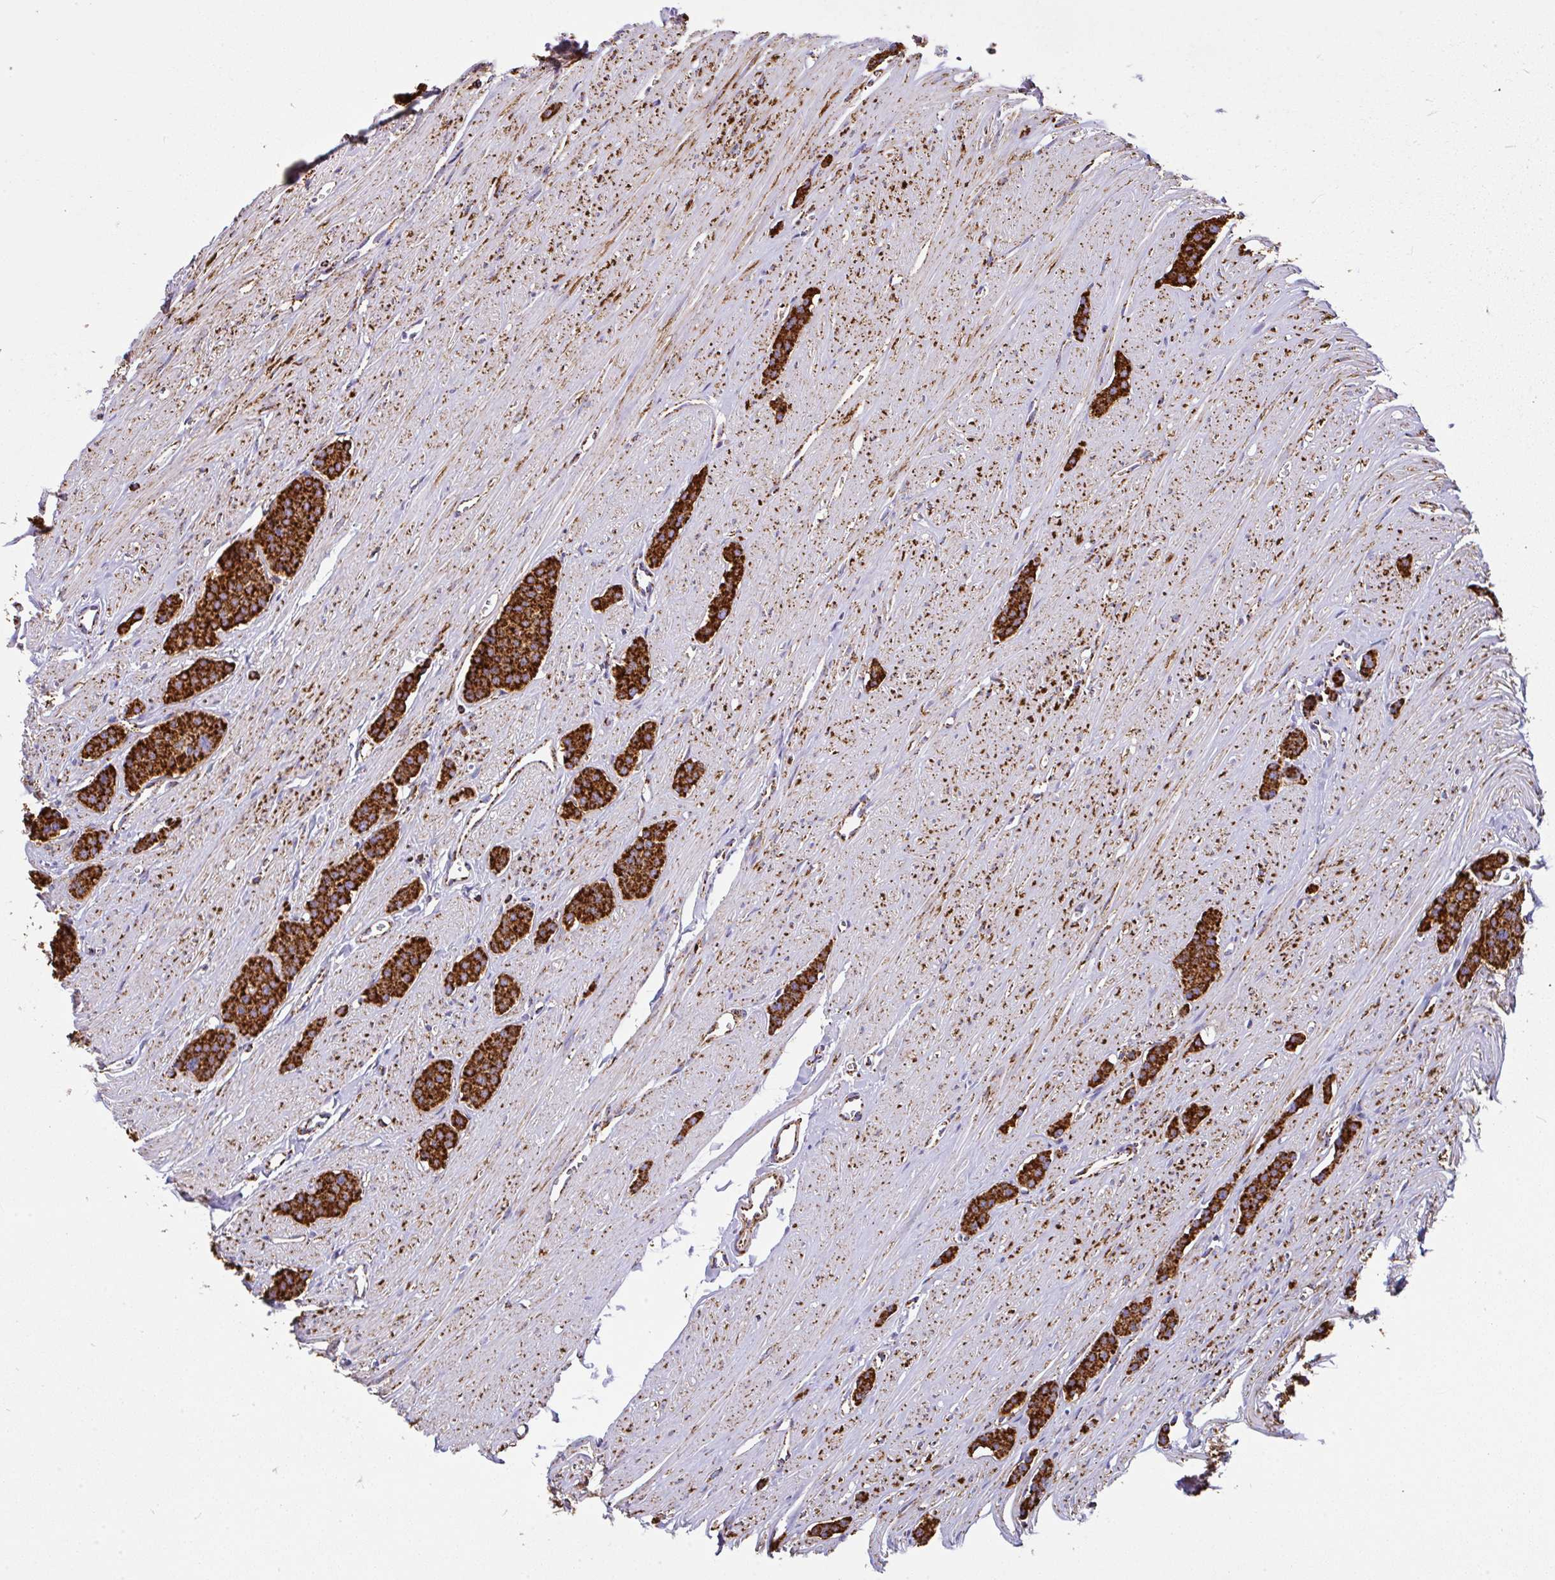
{"staining": {"intensity": "strong", "quantity": ">75%", "location": "cytoplasmic/membranous"}, "tissue": "carcinoid", "cell_type": "Tumor cells", "image_type": "cancer", "snomed": [{"axis": "morphology", "description": "Carcinoid, malignant, NOS"}, {"axis": "topography", "description": "Small intestine"}], "caption": "Tumor cells display high levels of strong cytoplasmic/membranous expression in approximately >75% of cells in human carcinoid. (brown staining indicates protein expression, while blue staining denotes nuclei).", "gene": "ANKRD33B", "patient": {"sex": "male", "age": 60}}